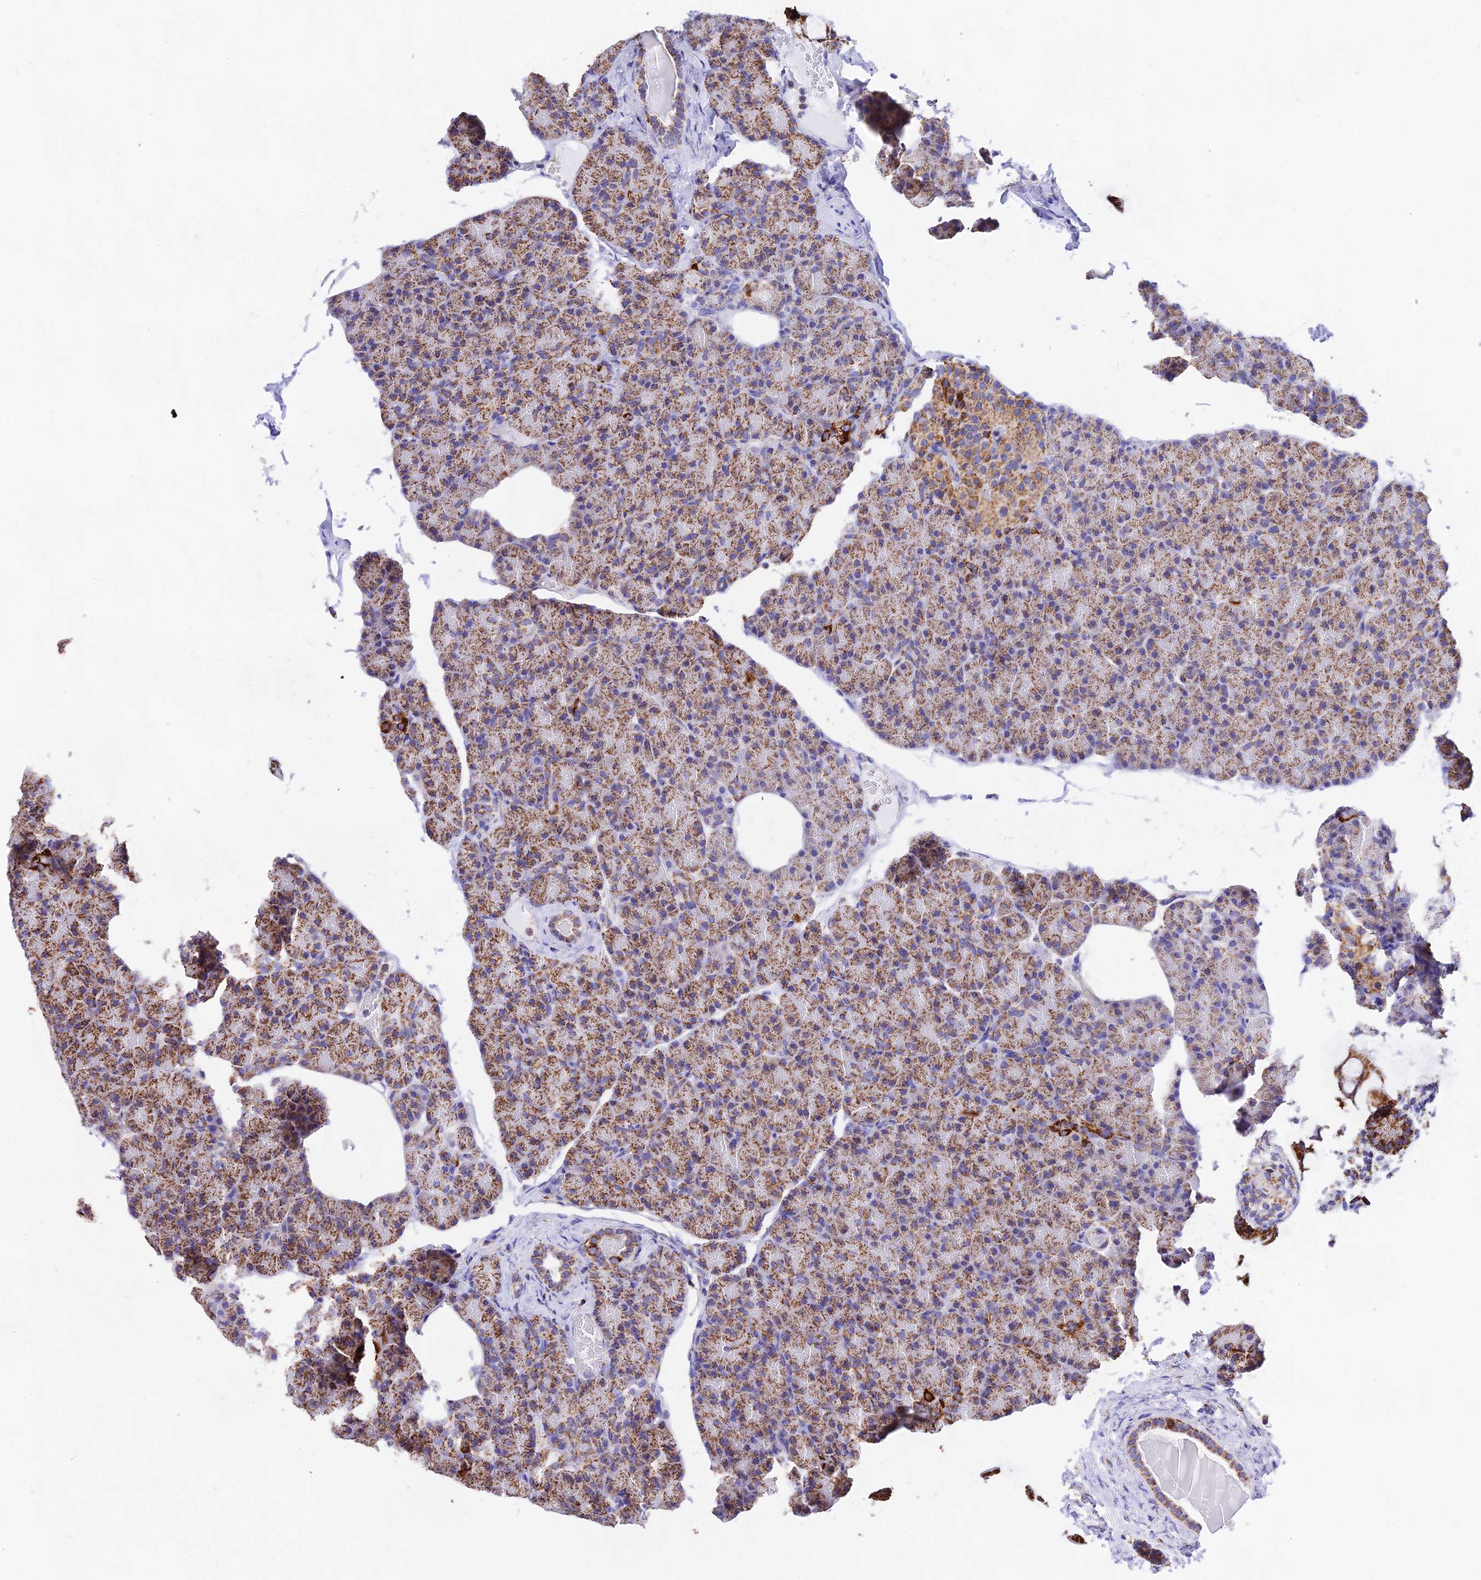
{"staining": {"intensity": "moderate", "quantity": ">75%", "location": "cytoplasmic/membranous"}, "tissue": "pancreas", "cell_type": "Exocrine glandular cells", "image_type": "normal", "snomed": [{"axis": "morphology", "description": "Normal tissue, NOS"}, {"axis": "topography", "description": "Pancreas"}], "caption": "Unremarkable pancreas displays moderate cytoplasmic/membranous positivity in about >75% of exocrine glandular cells (IHC, brightfield microscopy, high magnification)..", "gene": "ATP5PD", "patient": {"sex": "female", "age": 43}}